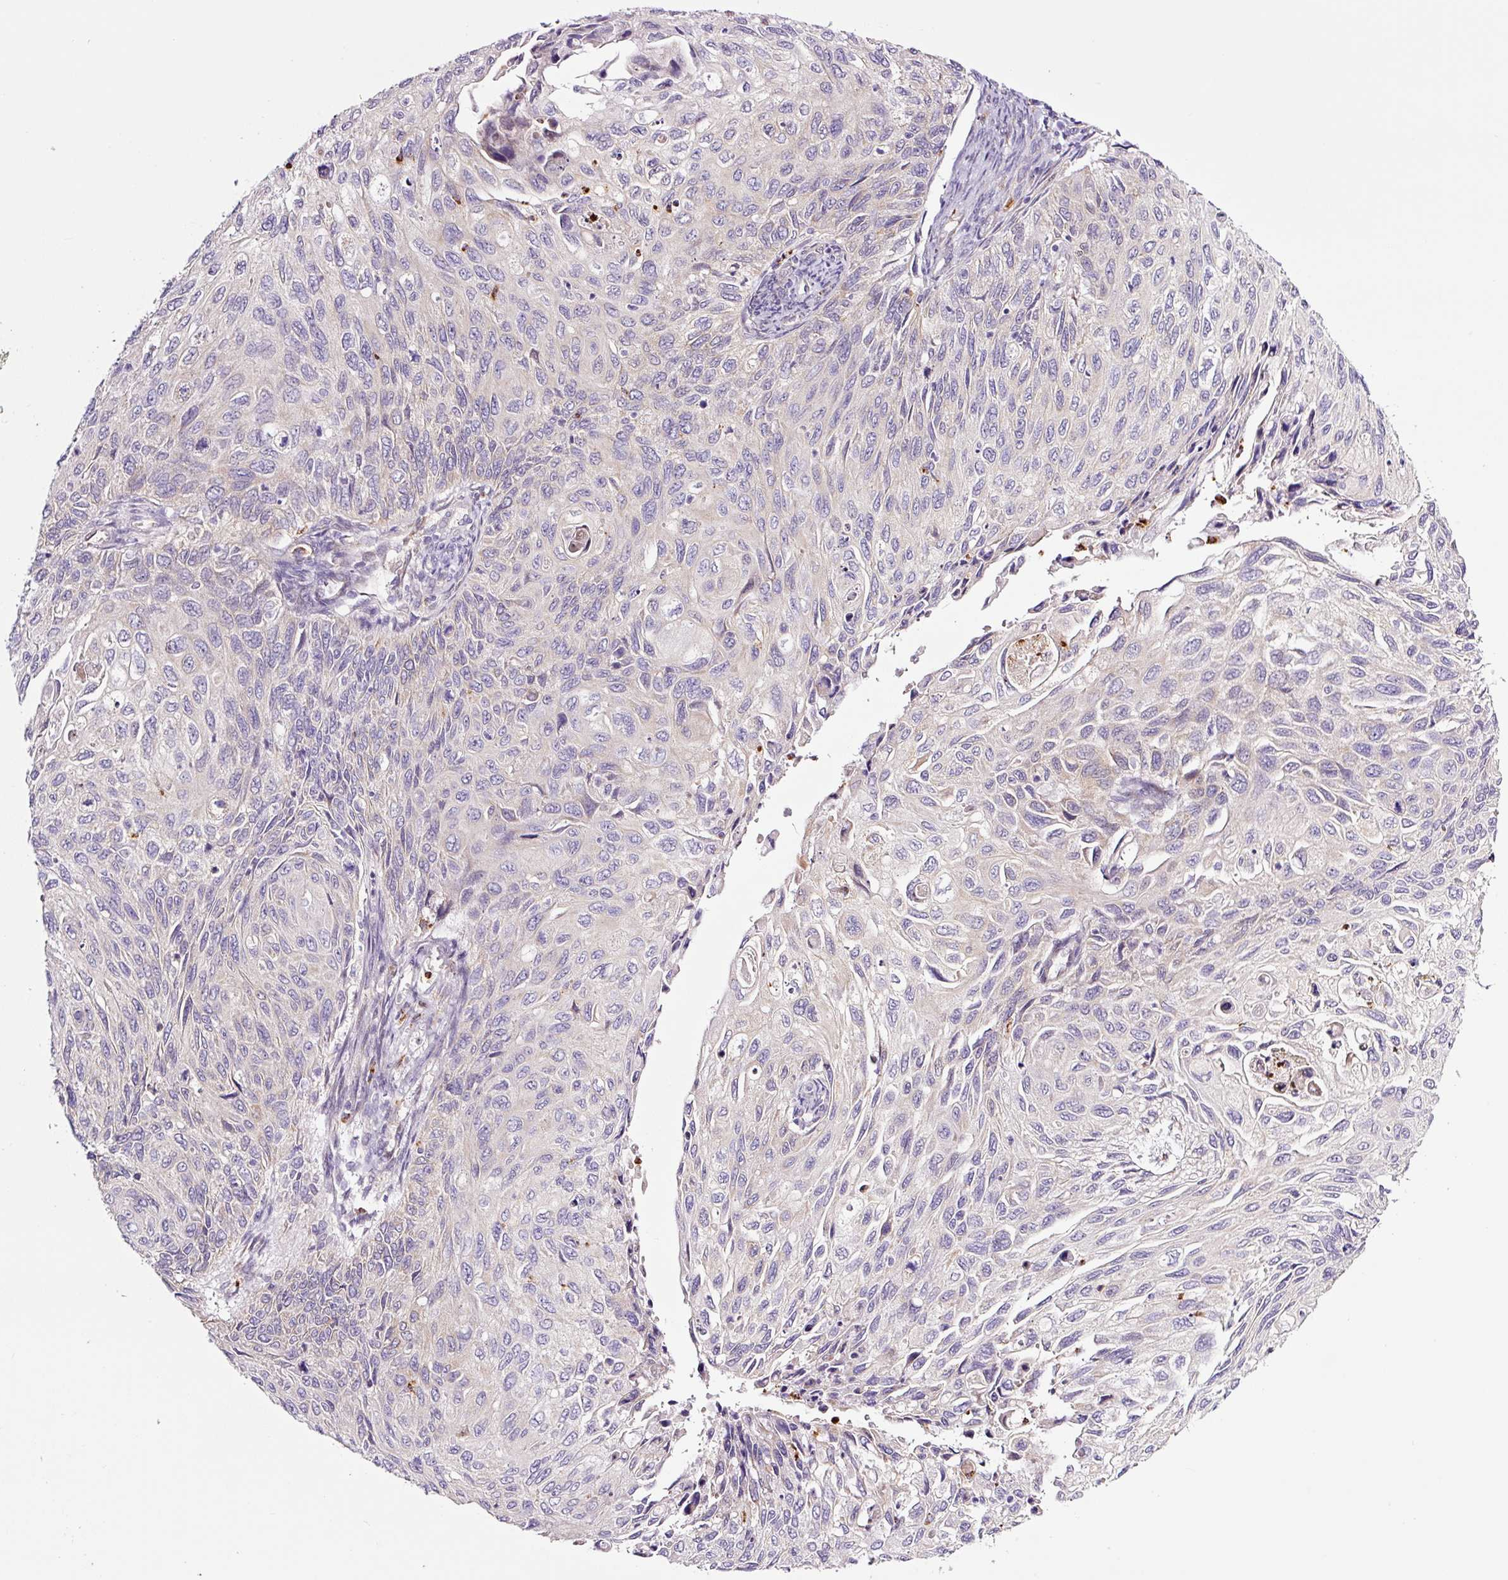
{"staining": {"intensity": "negative", "quantity": "none", "location": "none"}, "tissue": "cervical cancer", "cell_type": "Tumor cells", "image_type": "cancer", "snomed": [{"axis": "morphology", "description": "Squamous cell carcinoma, NOS"}, {"axis": "topography", "description": "Cervix"}], "caption": "DAB immunohistochemical staining of cervical cancer (squamous cell carcinoma) displays no significant expression in tumor cells.", "gene": "SH2D6", "patient": {"sex": "female", "age": 70}}